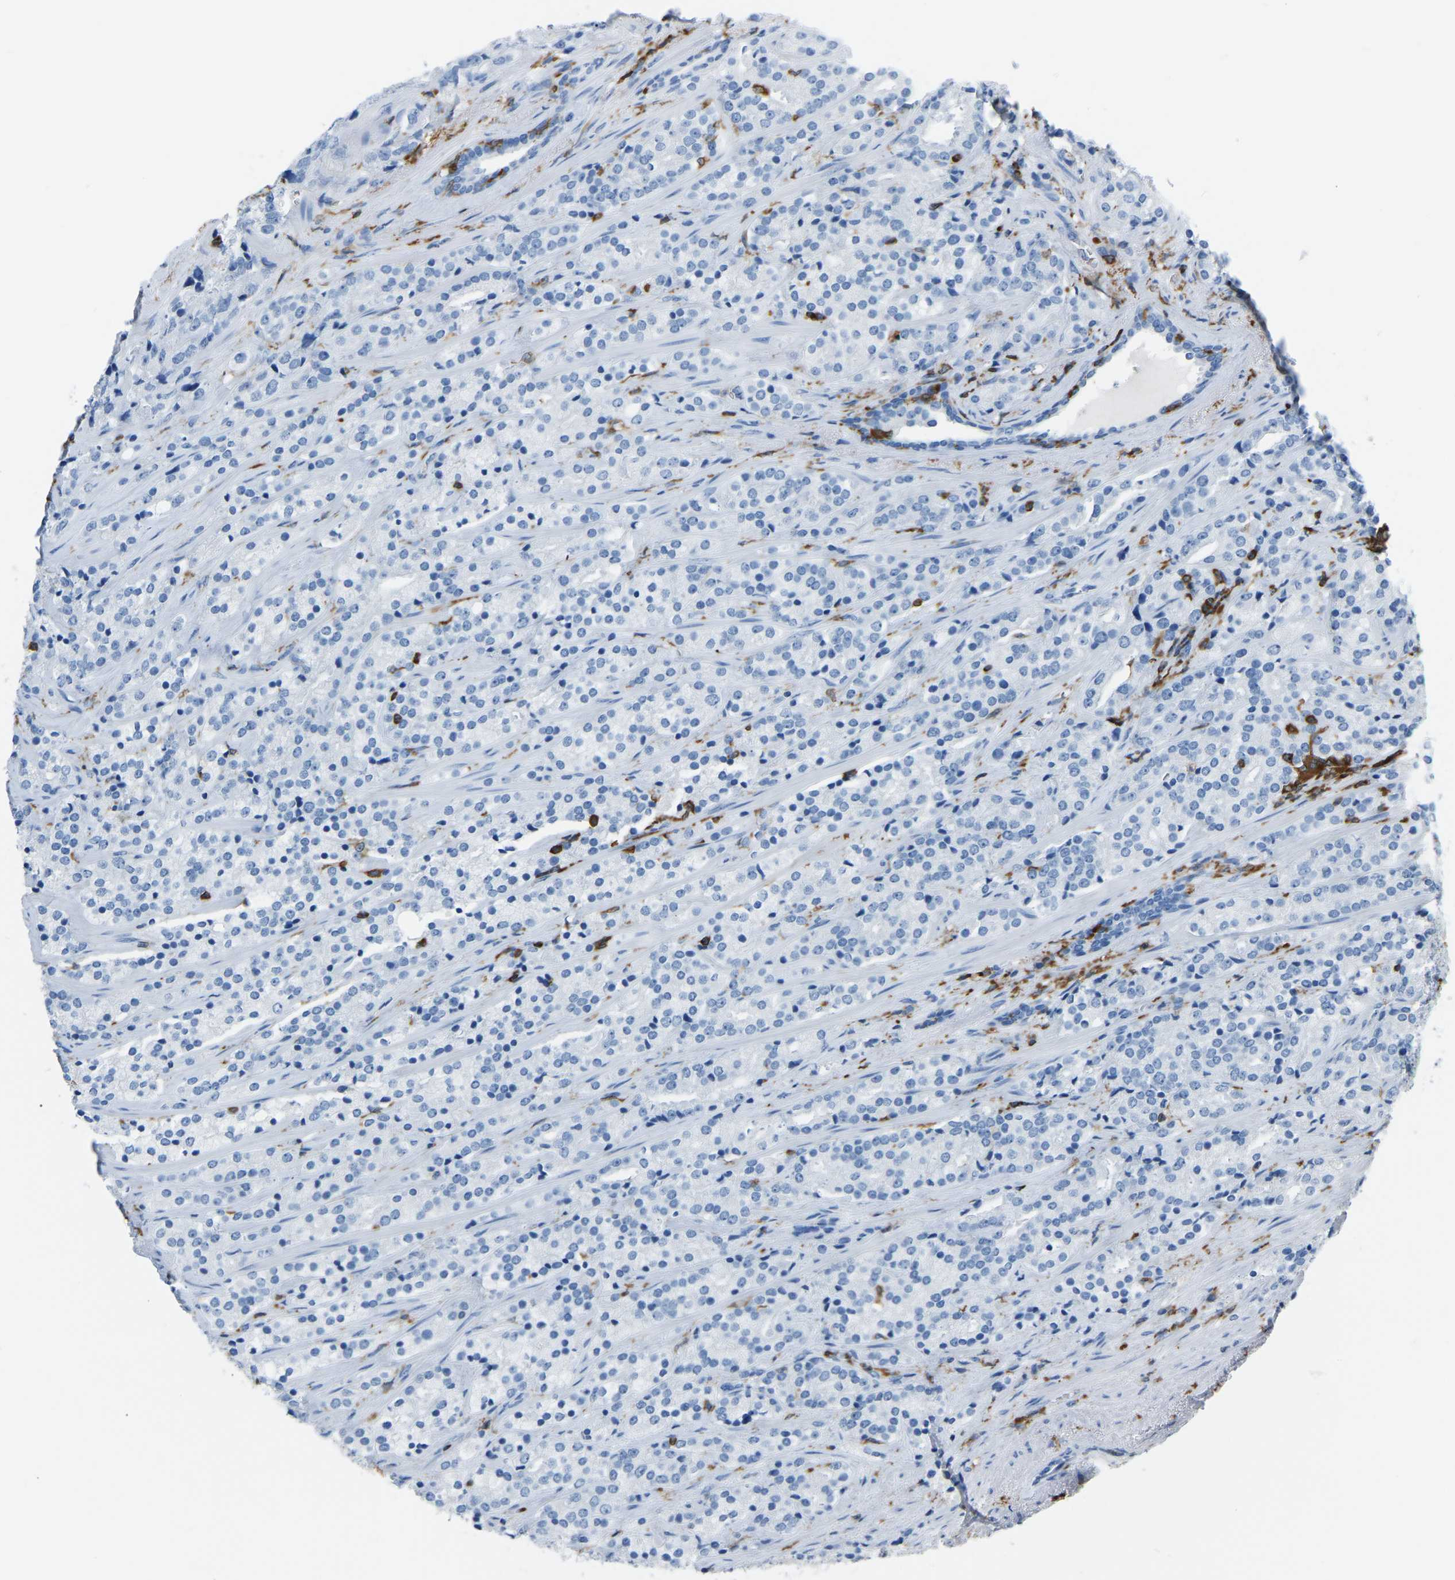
{"staining": {"intensity": "negative", "quantity": "none", "location": "none"}, "tissue": "prostate cancer", "cell_type": "Tumor cells", "image_type": "cancer", "snomed": [{"axis": "morphology", "description": "Adenocarcinoma, High grade"}, {"axis": "topography", "description": "Prostate"}], "caption": "A high-resolution photomicrograph shows IHC staining of high-grade adenocarcinoma (prostate), which demonstrates no significant expression in tumor cells.", "gene": "ARHGAP45", "patient": {"sex": "male", "age": 71}}